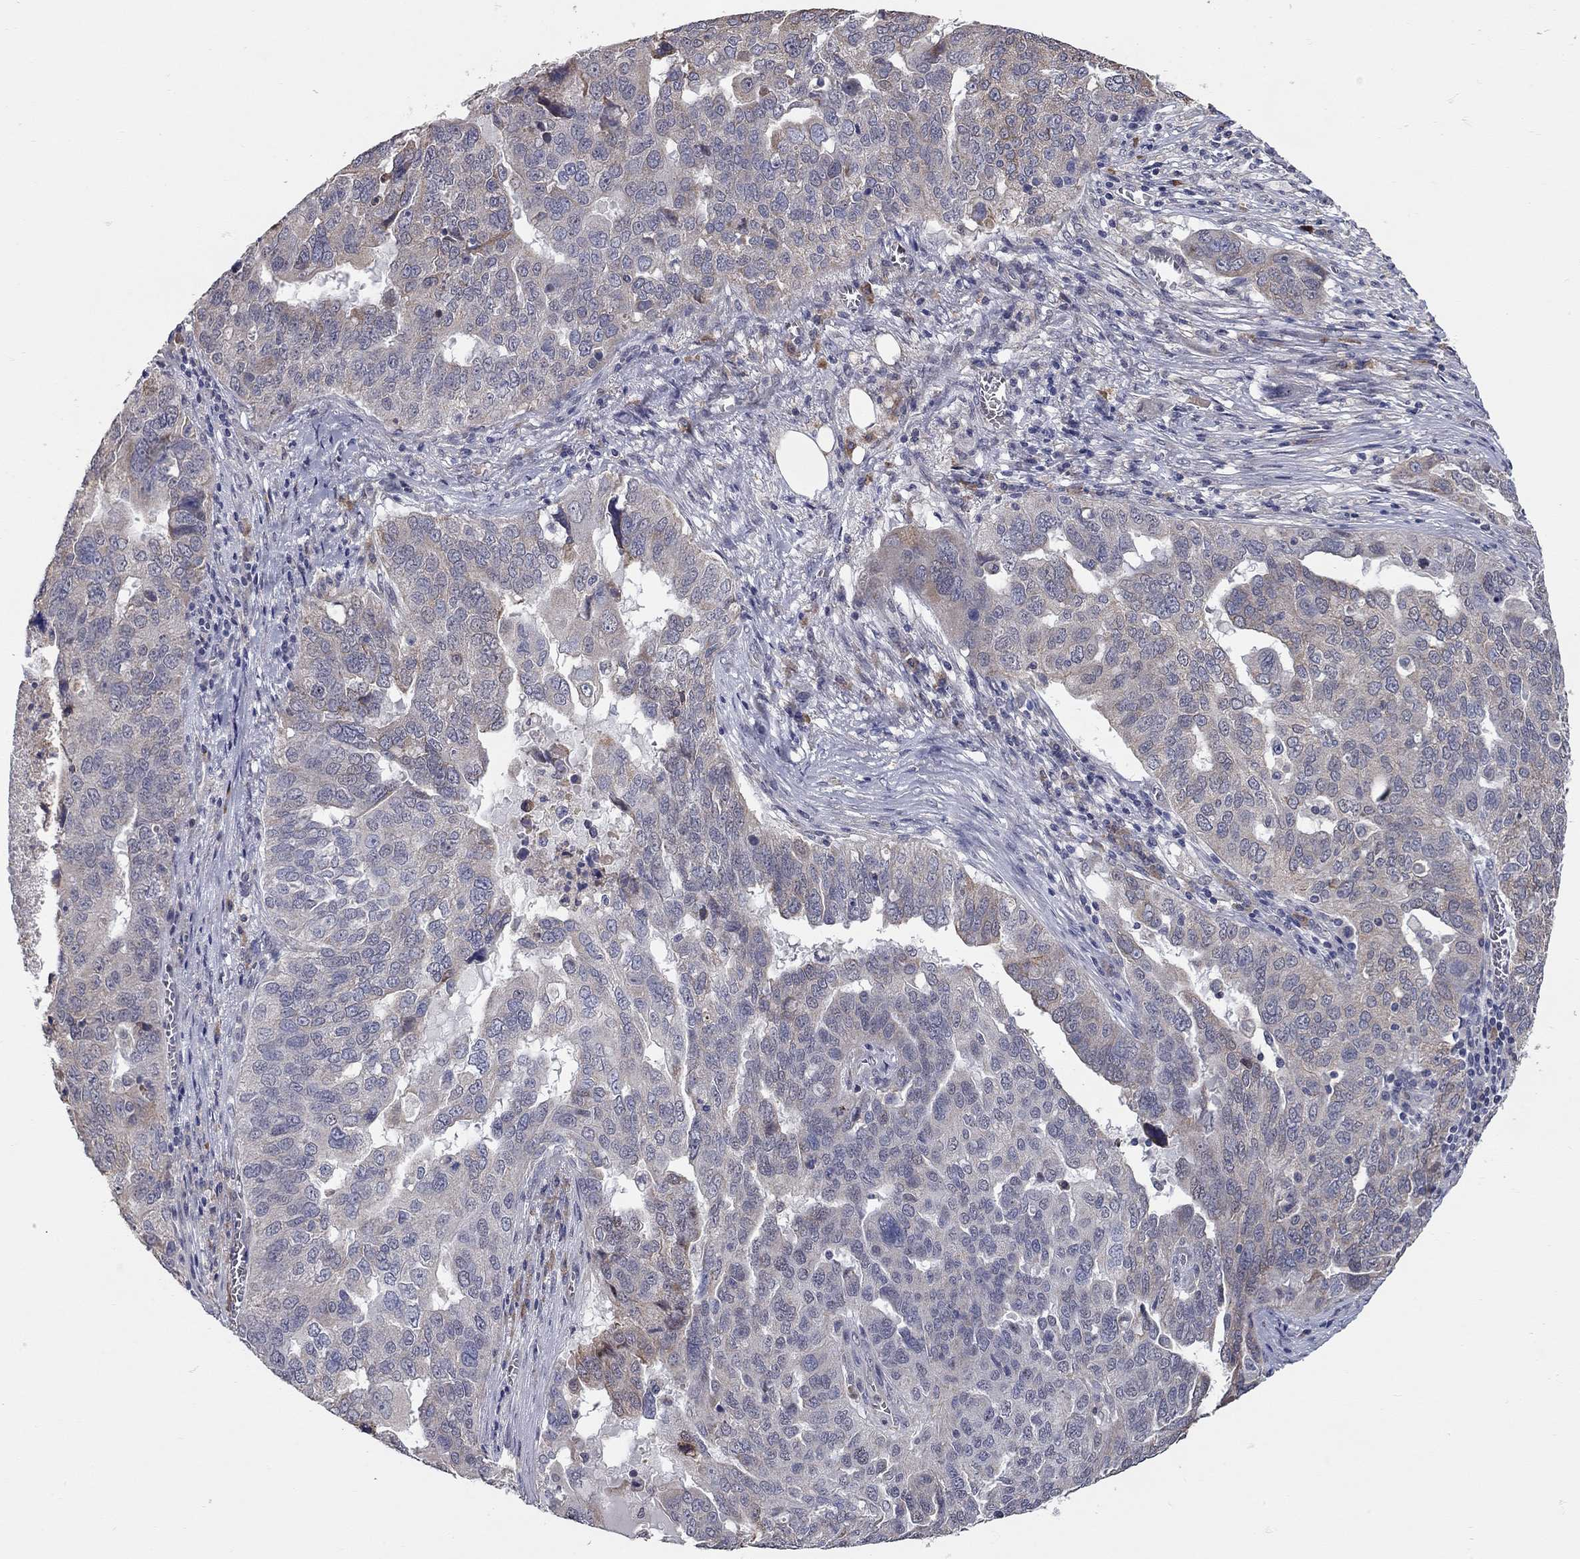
{"staining": {"intensity": "negative", "quantity": "none", "location": "none"}, "tissue": "ovarian cancer", "cell_type": "Tumor cells", "image_type": "cancer", "snomed": [{"axis": "morphology", "description": "Carcinoma, endometroid"}, {"axis": "topography", "description": "Soft tissue"}, {"axis": "topography", "description": "Ovary"}], "caption": "This is a histopathology image of IHC staining of ovarian endometroid carcinoma, which shows no staining in tumor cells. The staining is performed using DAB (3,3'-diaminobenzidine) brown chromogen with nuclei counter-stained in using hematoxylin.", "gene": "XAGE2", "patient": {"sex": "female", "age": 52}}